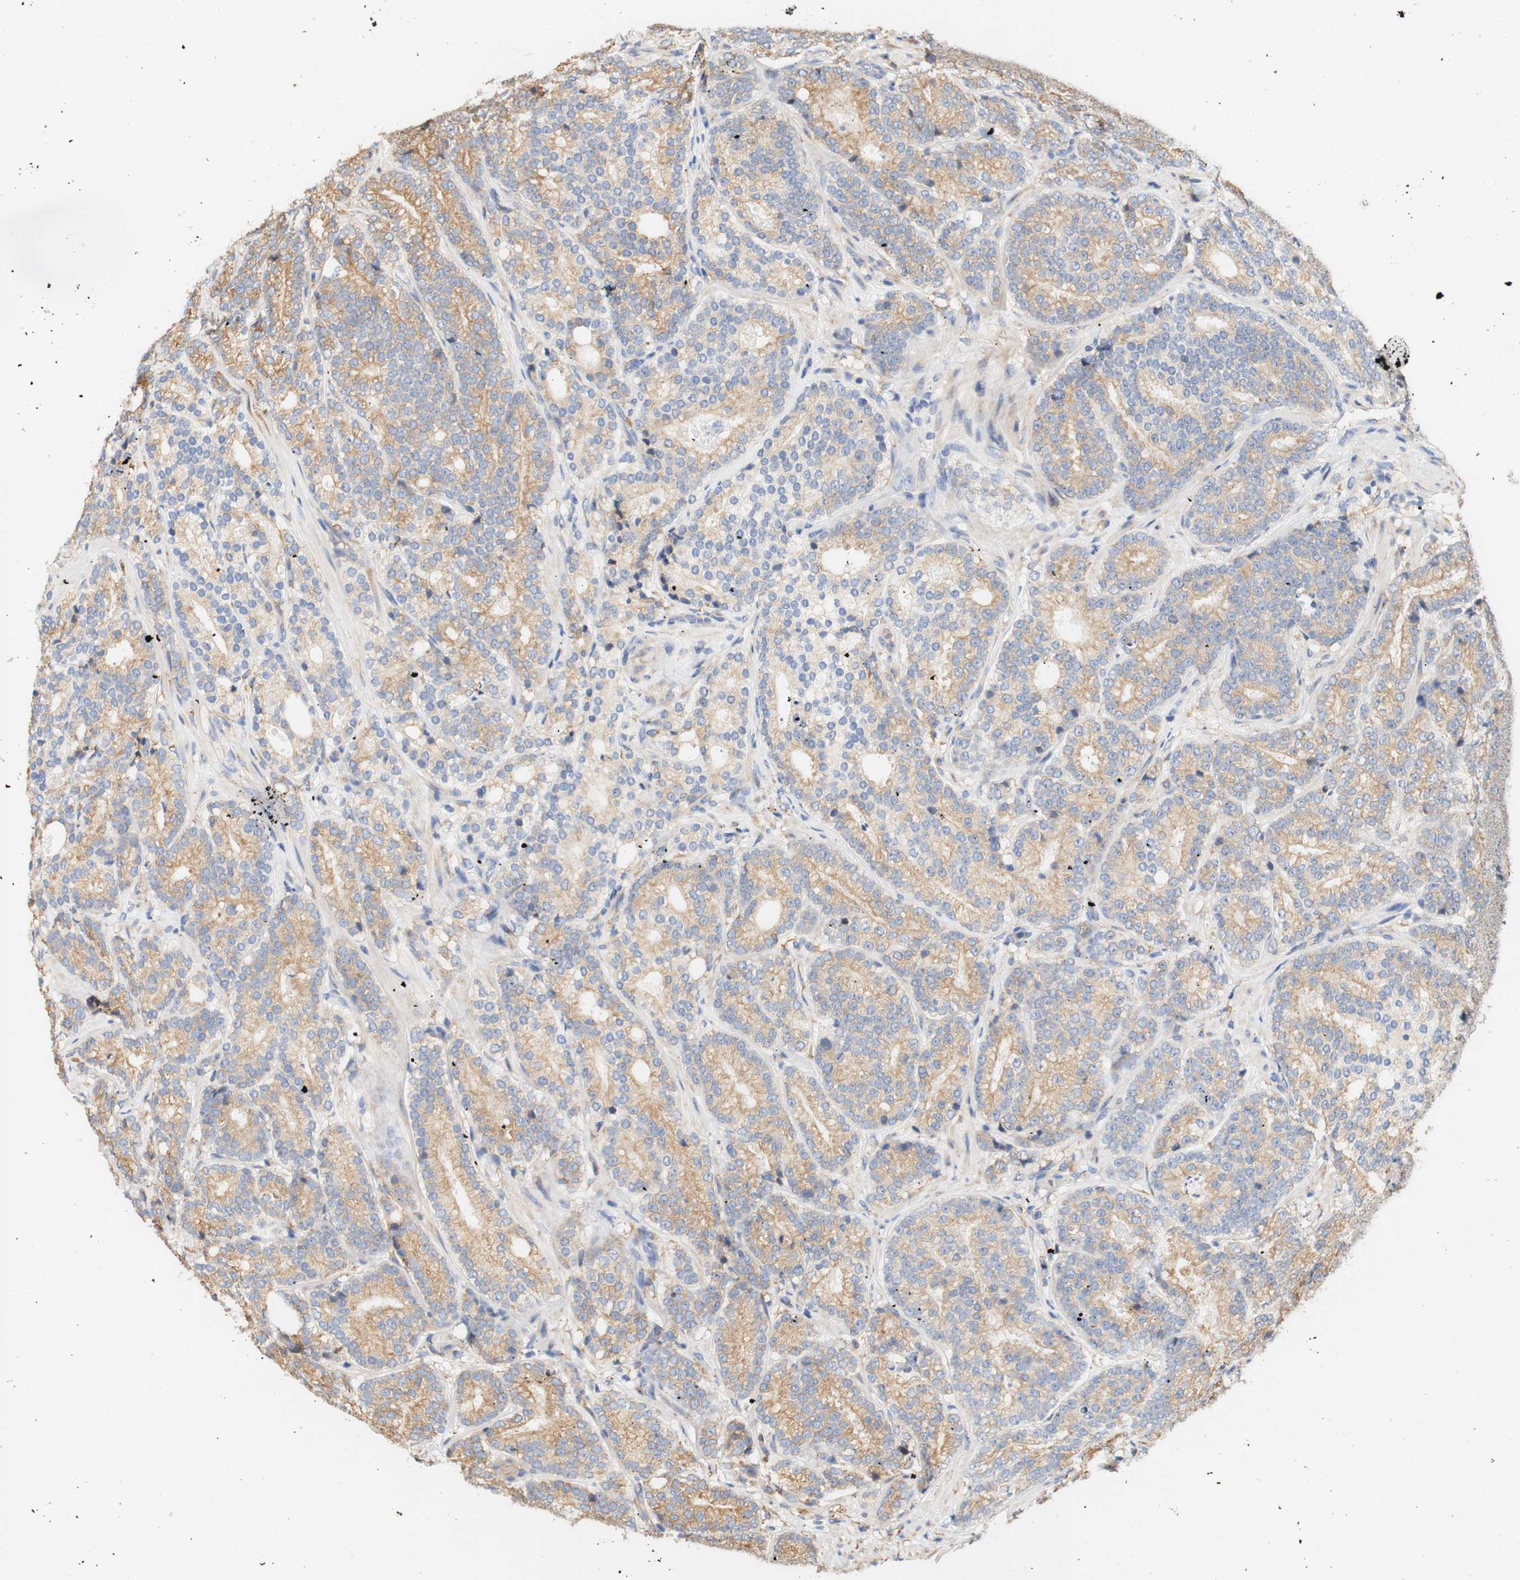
{"staining": {"intensity": "moderate", "quantity": ">75%", "location": "cytoplasmic/membranous"}, "tissue": "prostate cancer", "cell_type": "Tumor cells", "image_type": "cancer", "snomed": [{"axis": "morphology", "description": "Adenocarcinoma, High grade"}, {"axis": "topography", "description": "Prostate"}], "caption": "Prostate cancer was stained to show a protein in brown. There is medium levels of moderate cytoplasmic/membranous expression in about >75% of tumor cells. The protein is stained brown, and the nuclei are stained in blue (DAB (3,3'-diaminobenzidine) IHC with brightfield microscopy, high magnification).", "gene": "EIF2AK4", "patient": {"sex": "male", "age": 61}}